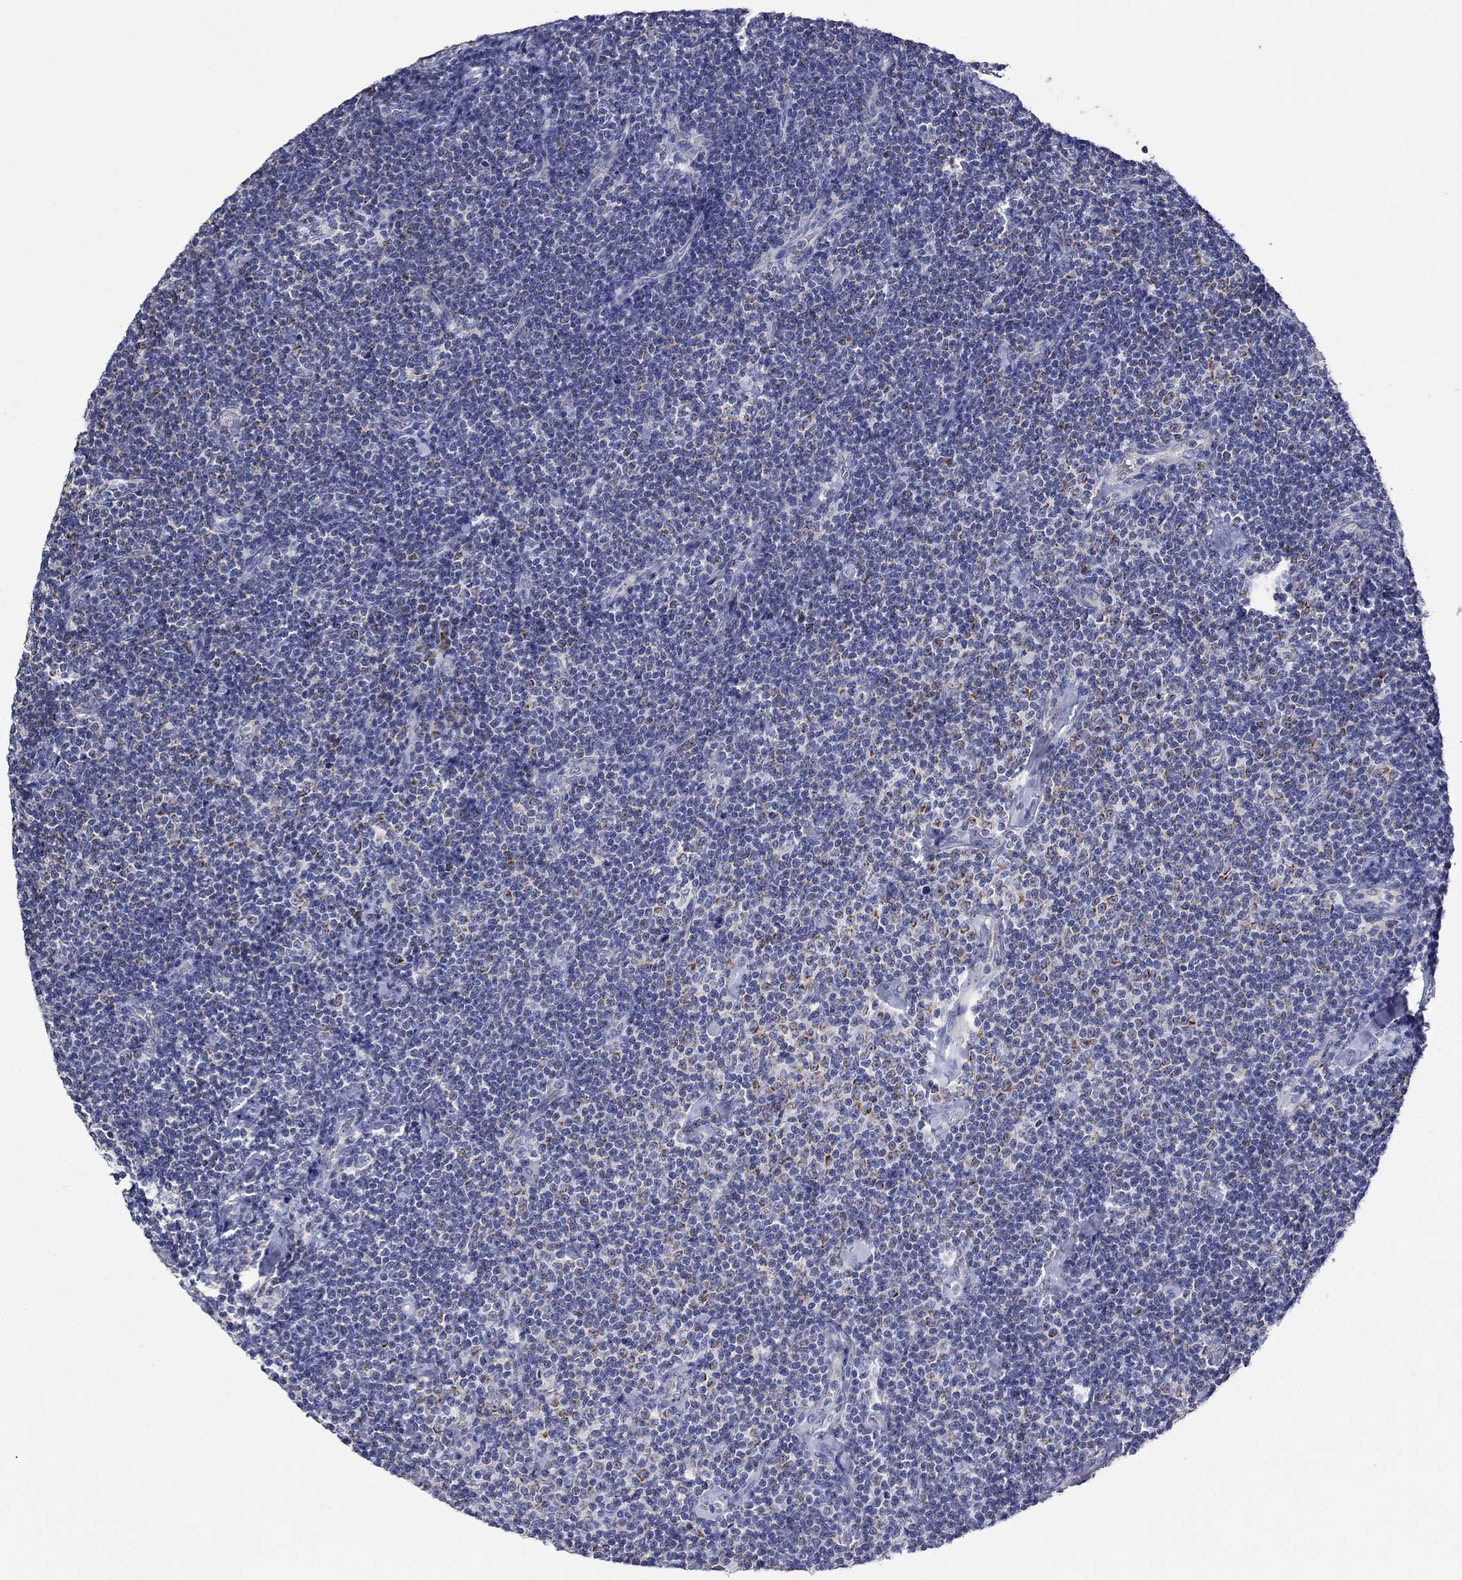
{"staining": {"intensity": "moderate", "quantity": "<25%", "location": "cytoplasmic/membranous"}, "tissue": "lymphoma", "cell_type": "Tumor cells", "image_type": "cancer", "snomed": [{"axis": "morphology", "description": "Malignant lymphoma, non-Hodgkin's type, Low grade"}, {"axis": "topography", "description": "Lymph node"}], "caption": "Malignant lymphoma, non-Hodgkin's type (low-grade) stained with immunohistochemistry shows moderate cytoplasmic/membranous positivity in about <25% of tumor cells.", "gene": "CLVS1", "patient": {"sex": "male", "age": 81}}